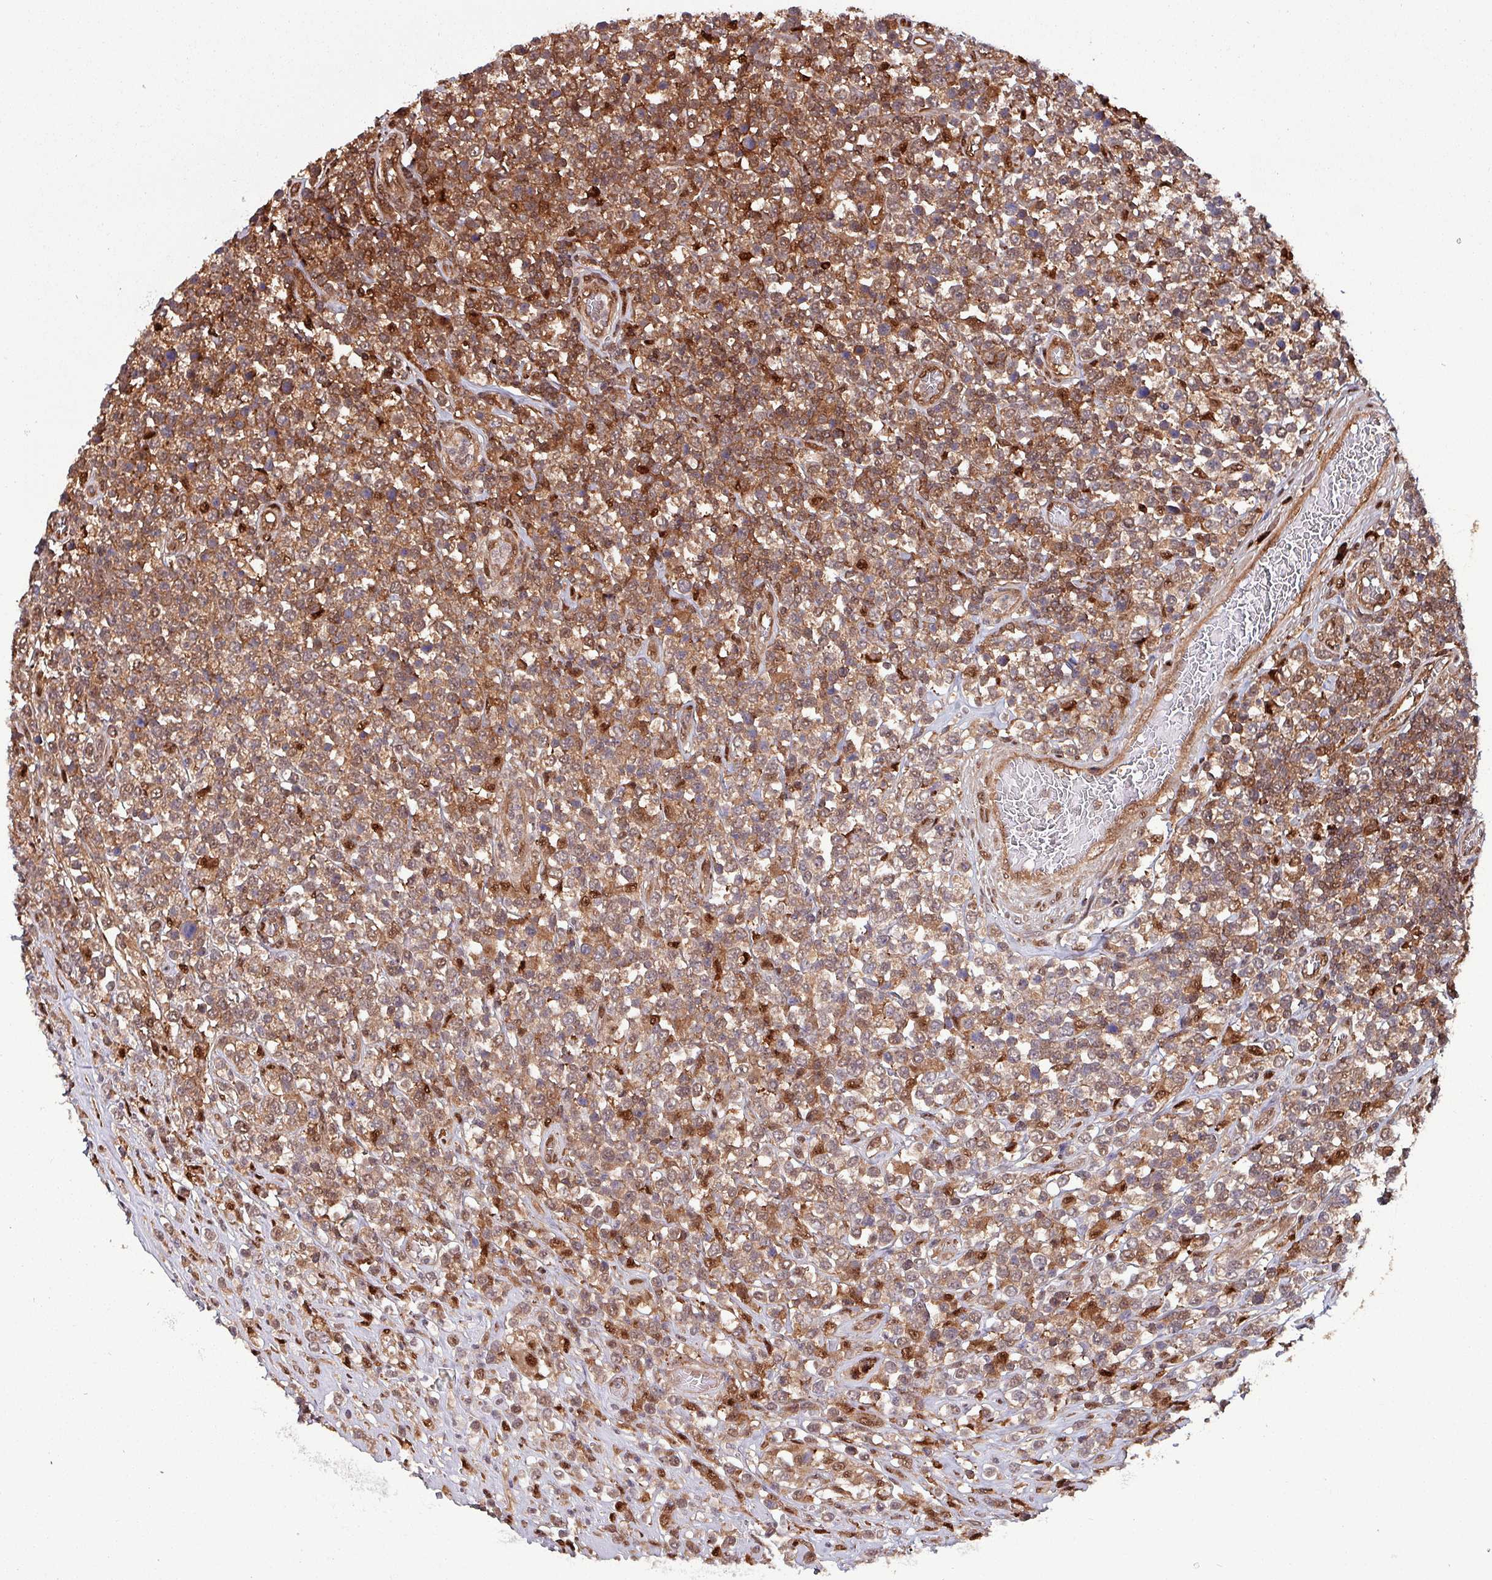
{"staining": {"intensity": "moderate", "quantity": ">75%", "location": "cytoplasmic/membranous,nuclear"}, "tissue": "lymphoma", "cell_type": "Tumor cells", "image_type": "cancer", "snomed": [{"axis": "morphology", "description": "Malignant lymphoma, non-Hodgkin's type, High grade"}, {"axis": "topography", "description": "Soft tissue"}], "caption": "A brown stain labels moderate cytoplasmic/membranous and nuclear expression of a protein in human lymphoma tumor cells. Immunohistochemistry stains the protein of interest in brown and the nuclei are stained blue.", "gene": "PSMB8", "patient": {"sex": "female", "age": 56}}